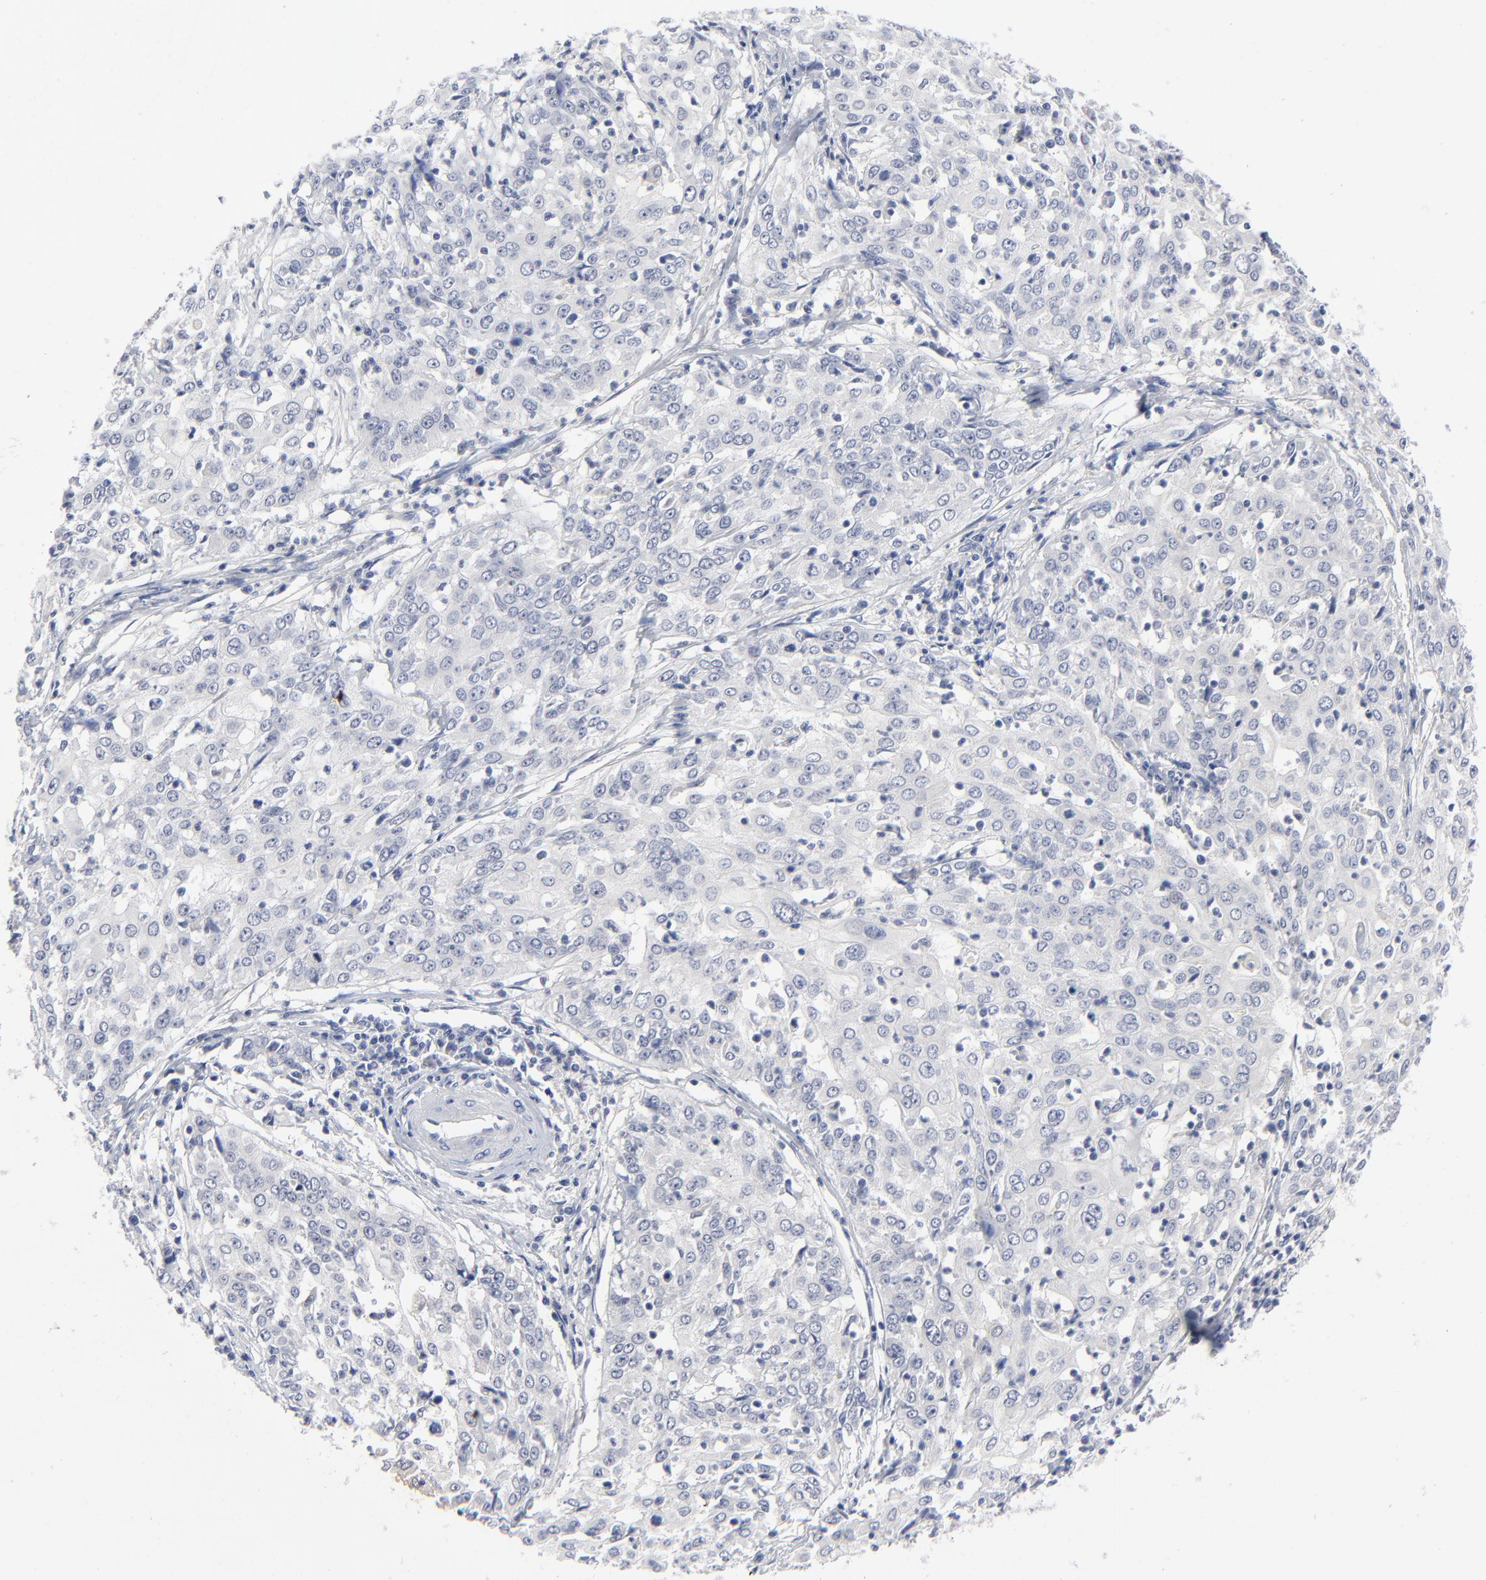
{"staining": {"intensity": "negative", "quantity": "none", "location": "none"}, "tissue": "cervical cancer", "cell_type": "Tumor cells", "image_type": "cancer", "snomed": [{"axis": "morphology", "description": "Squamous cell carcinoma, NOS"}, {"axis": "topography", "description": "Cervix"}], "caption": "The immunohistochemistry (IHC) photomicrograph has no significant expression in tumor cells of cervical cancer tissue.", "gene": "CLEC4G", "patient": {"sex": "female", "age": 39}}